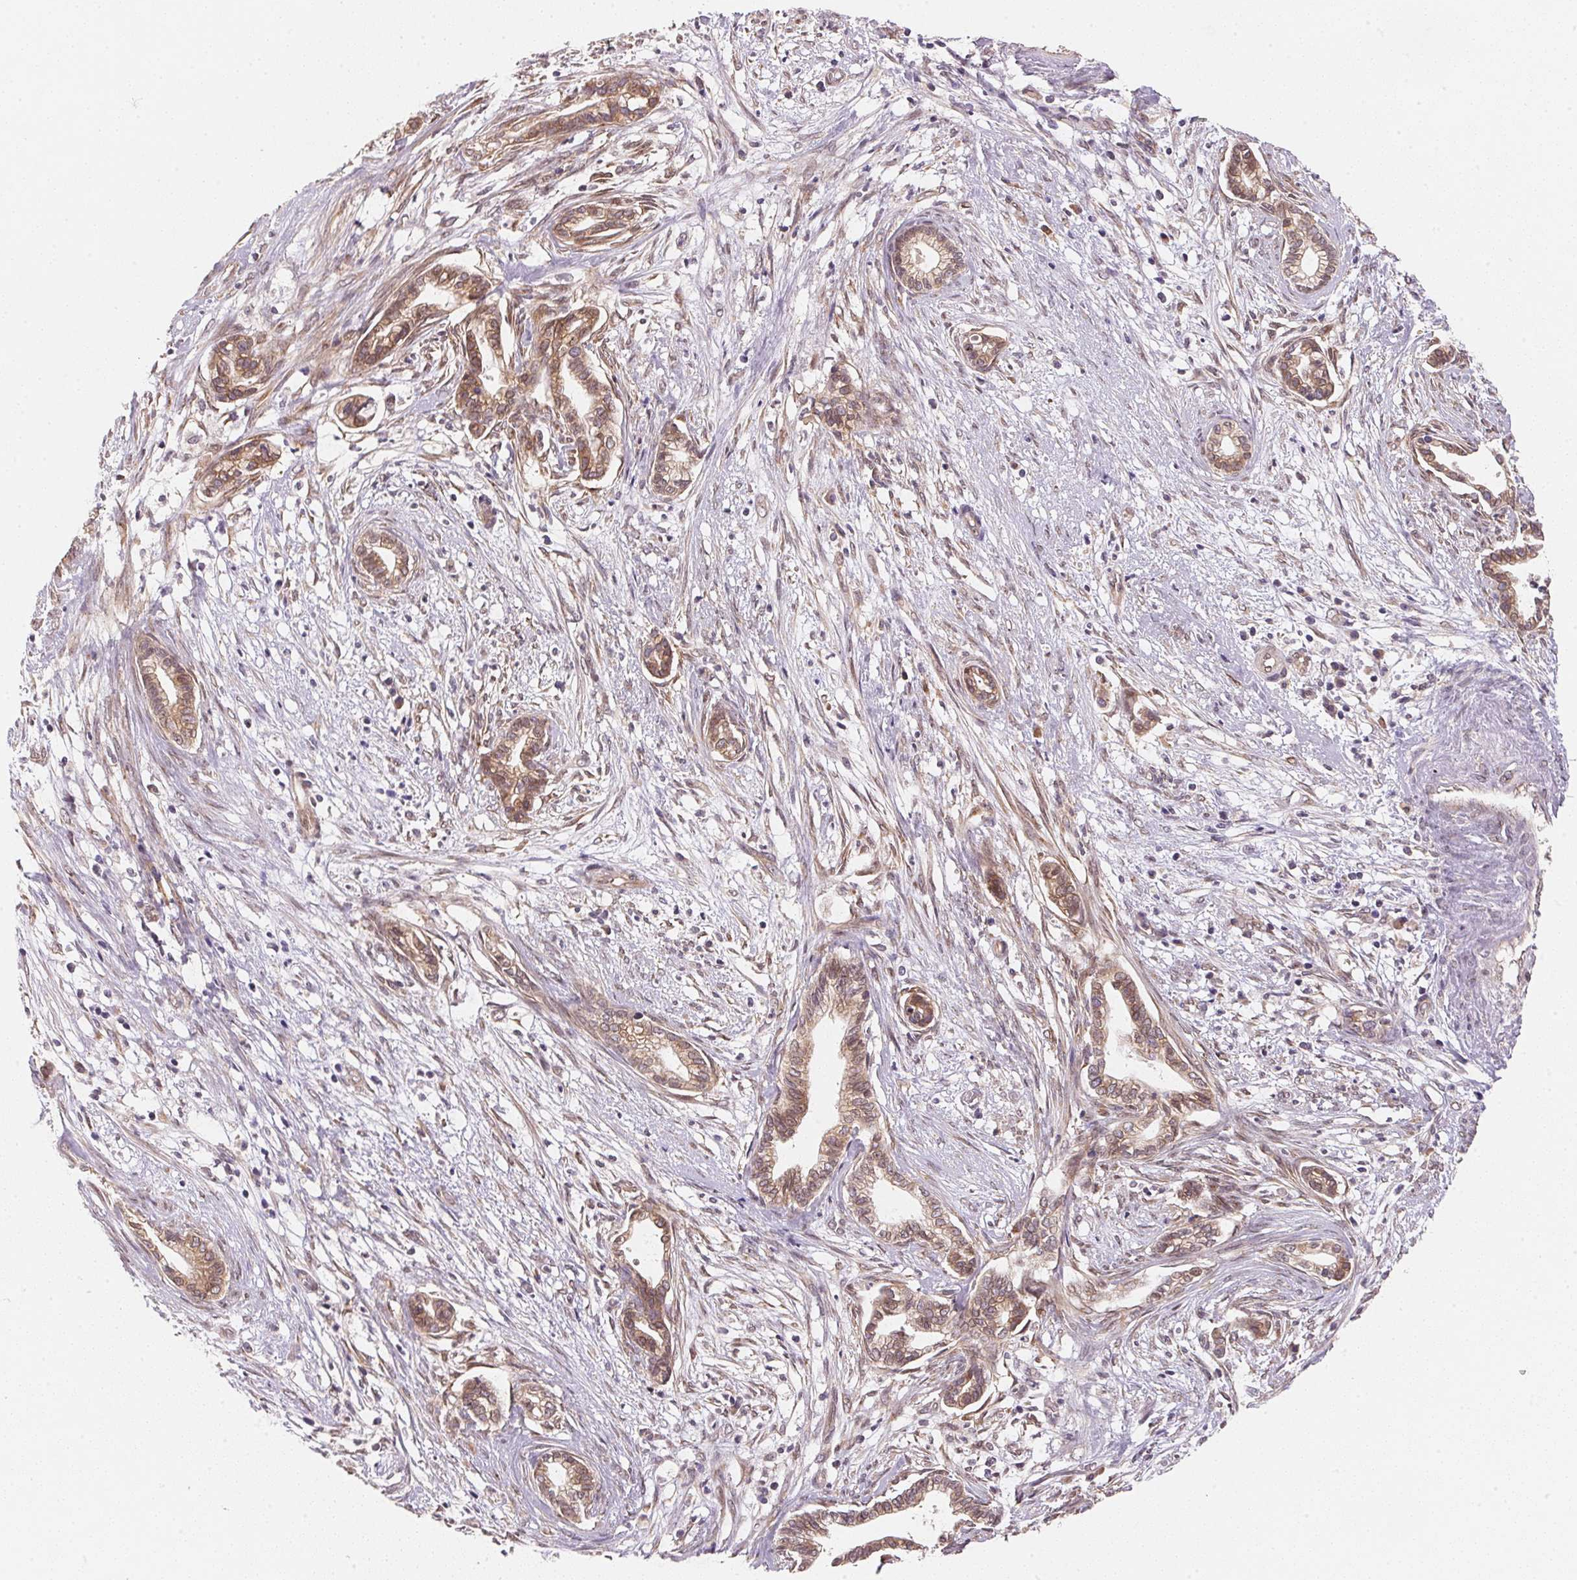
{"staining": {"intensity": "moderate", "quantity": ">75%", "location": "cytoplasmic/membranous"}, "tissue": "cervical cancer", "cell_type": "Tumor cells", "image_type": "cancer", "snomed": [{"axis": "morphology", "description": "Adenocarcinoma, NOS"}, {"axis": "topography", "description": "Cervix"}], "caption": "A brown stain highlights moderate cytoplasmic/membranous positivity of a protein in cervical cancer tumor cells.", "gene": "EI24", "patient": {"sex": "female", "age": 62}}